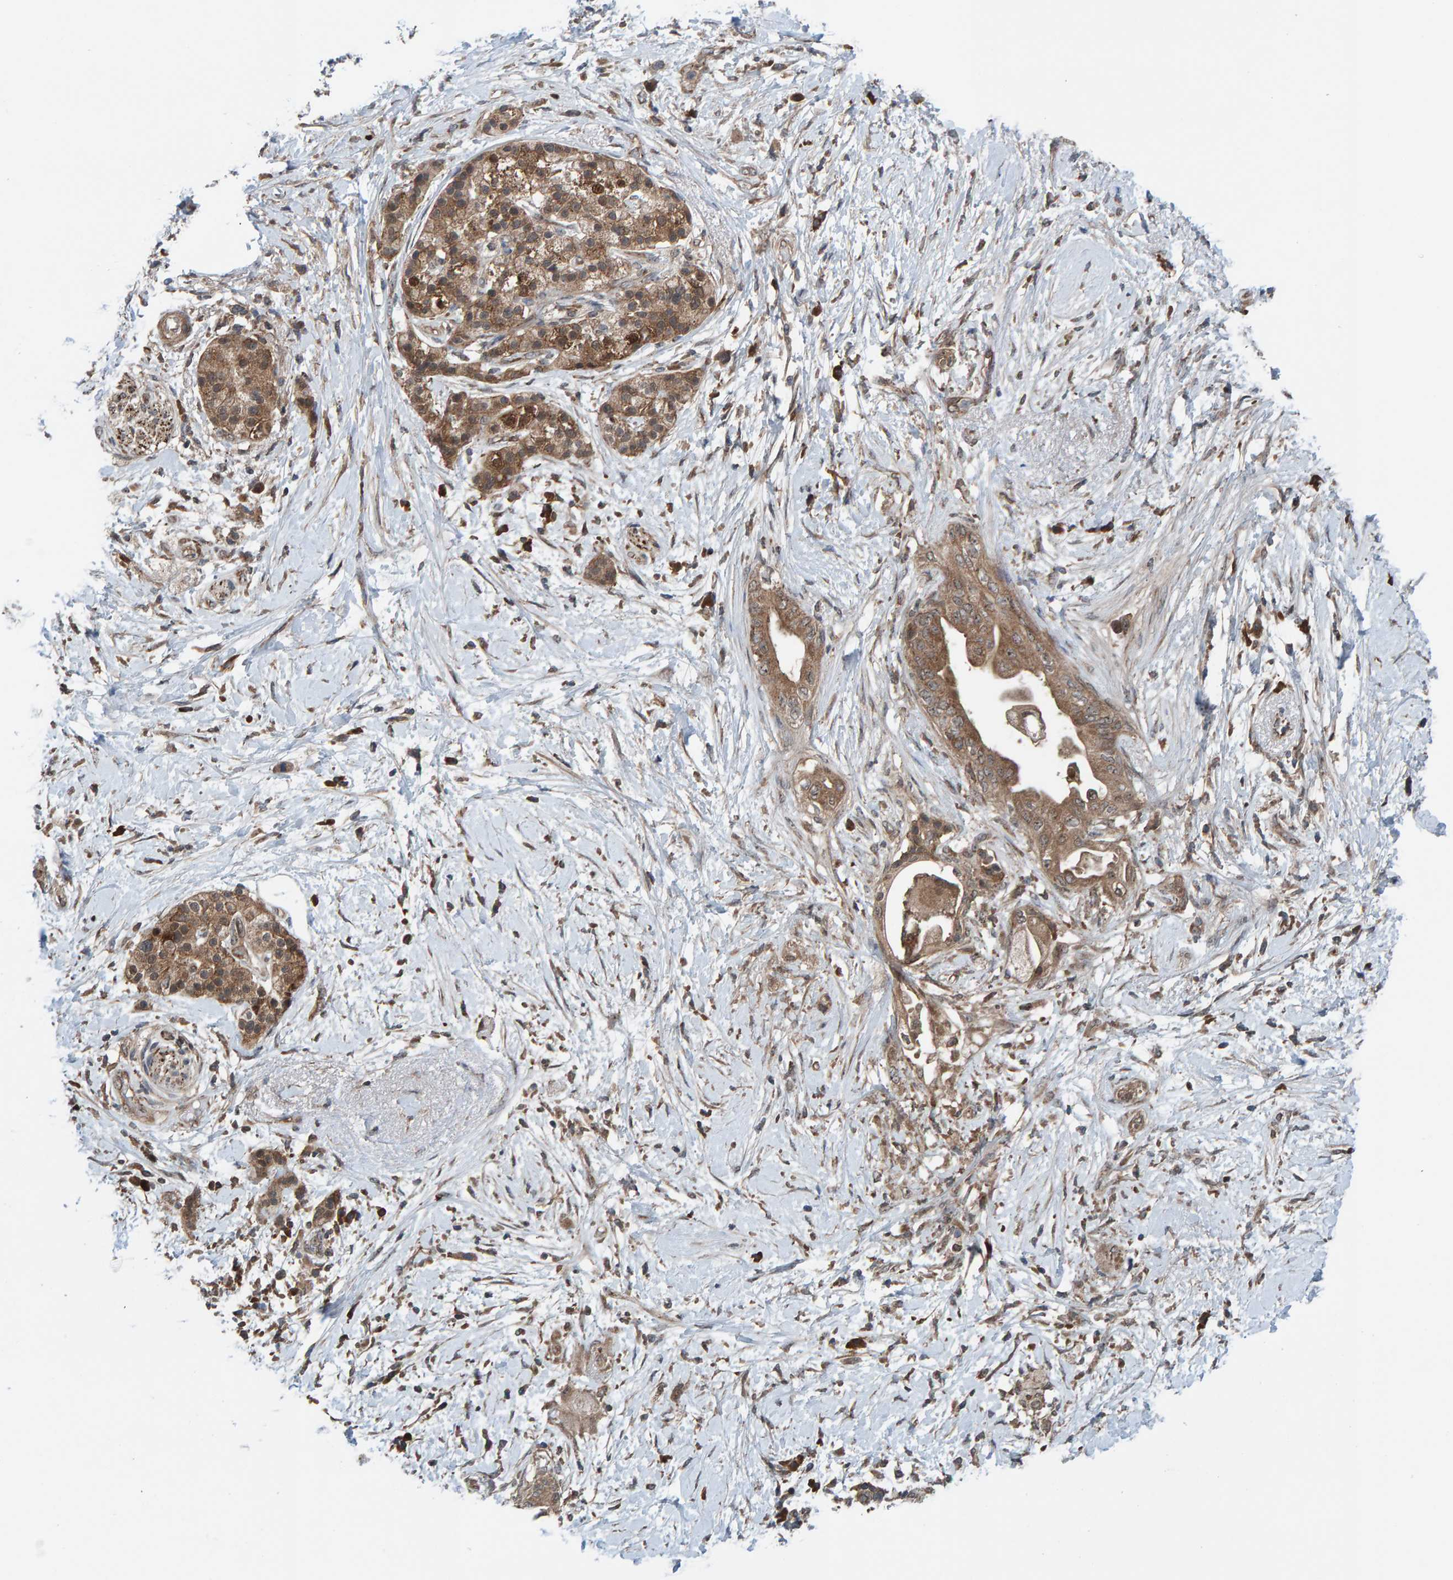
{"staining": {"intensity": "moderate", "quantity": ">75%", "location": "cytoplasmic/membranous"}, "tissue": "pancreatic cancer", "cell_type": "Tumor cells", "image_type": "cancer", "snomed": [{"axis": "morphology", "description": "Normal tissue, NOS"}, {"axis": "morphology", "description": "Adenocarcinoma, NOS"}, {"axis": "topography", "description": "Pancreas"}, {"axis": "topography", "description": "Duodenum"}], "caption": "A photomicrograph of pancreatic cancer stained for a protein reveals moderate cytoplasmic/membranous brown staining in tumor cells.", "gene": "CUEDC1", "patient": {"sex": "female", "age": 60}}